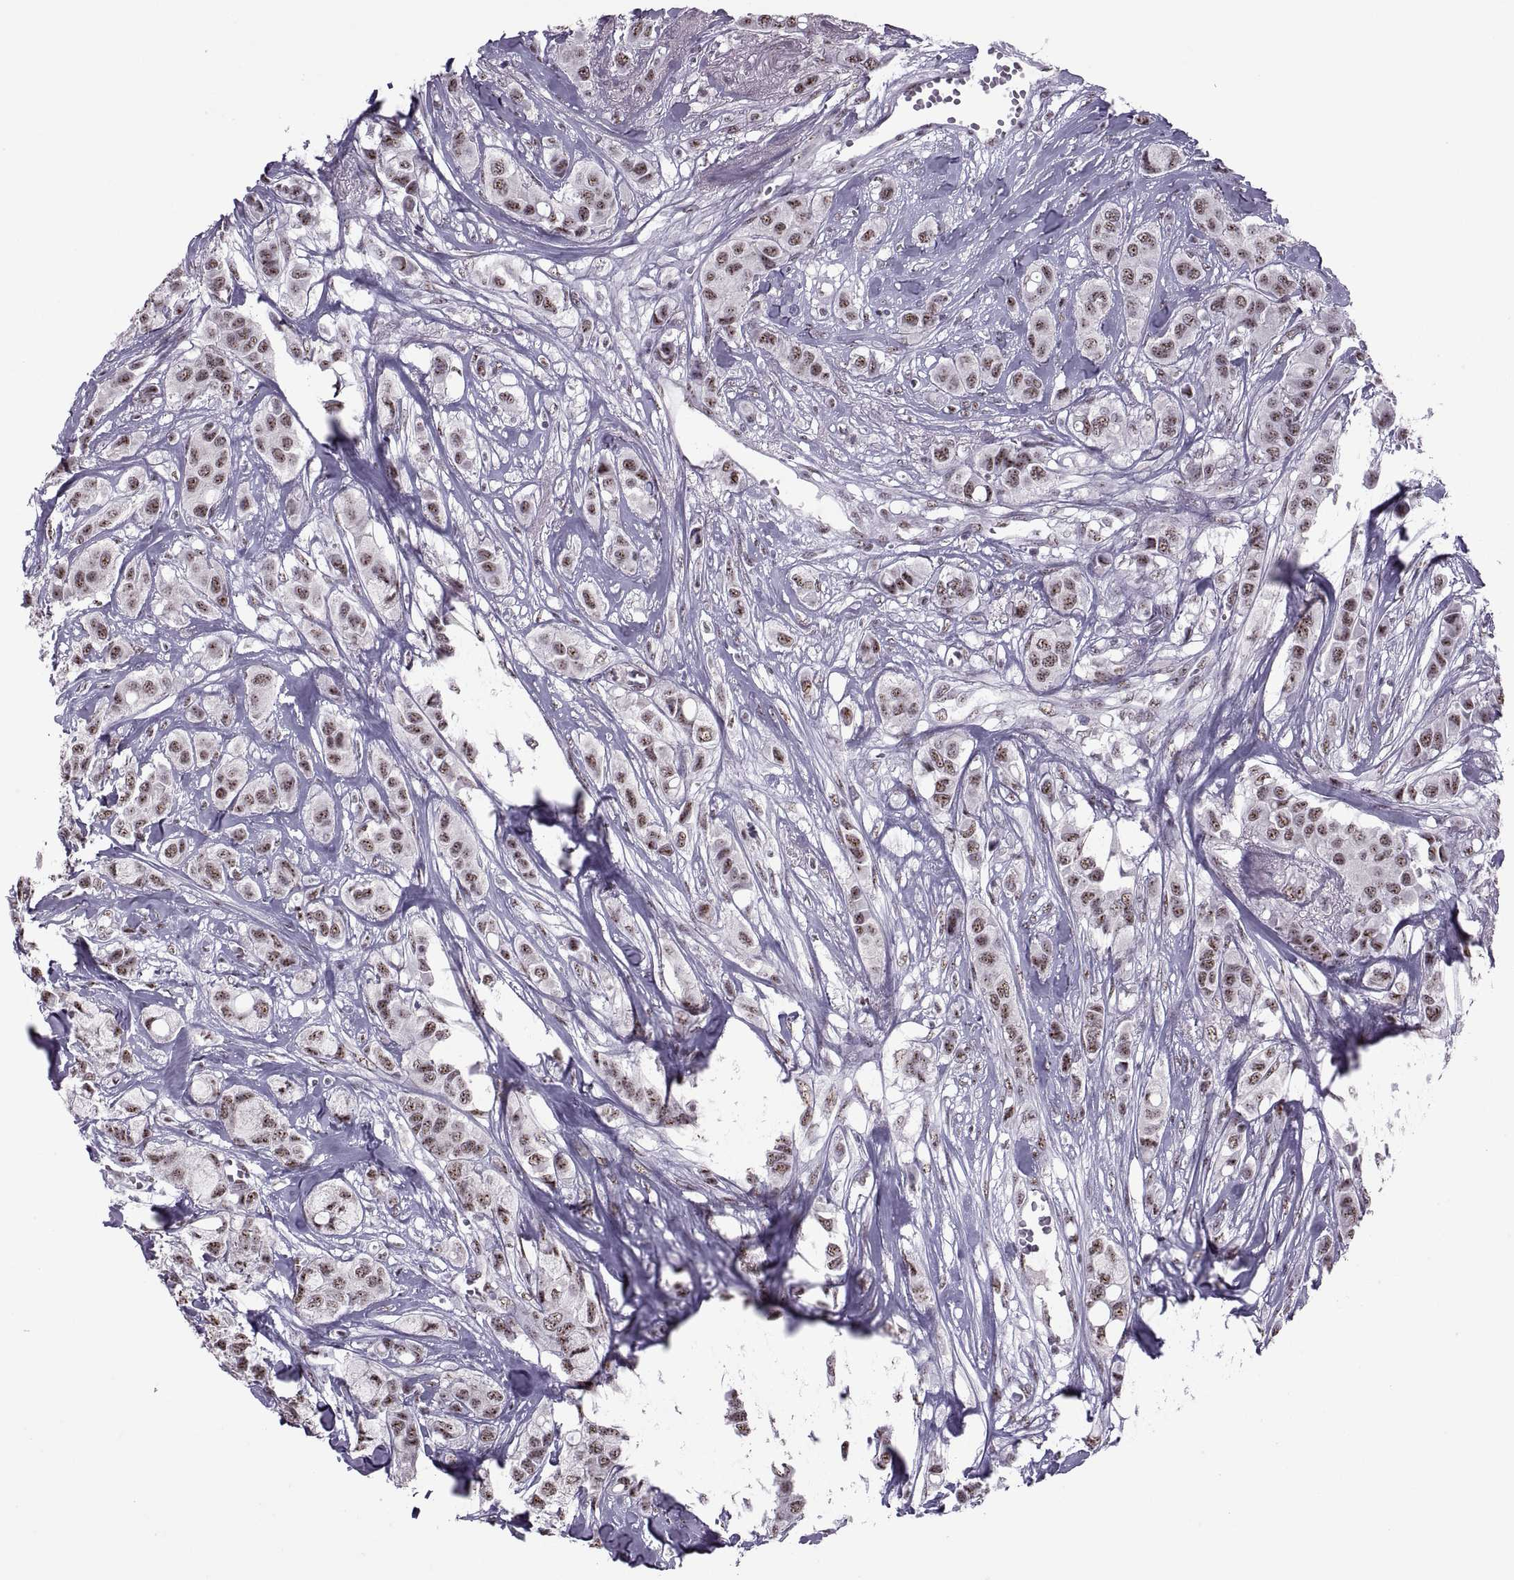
{"staining": {"intensity": "weak", "quantity": ">75%", "location": "nuclear"}, "tissue": "breast cancer", "cell_type": "Tumor cells", "image_type": "cancer", "snomed": [{"axis": "morphology", "description": "Duct carcinoma"}, {"axis": "topography", "description": "Breast"}], "caption": "Breast infiltrating ductal carcinoma stained for a protein exhibits weak nuclear positivity in tumor cells.", "gene": "MAGEA4", "patient": {"sex": "female", "age": 85}}